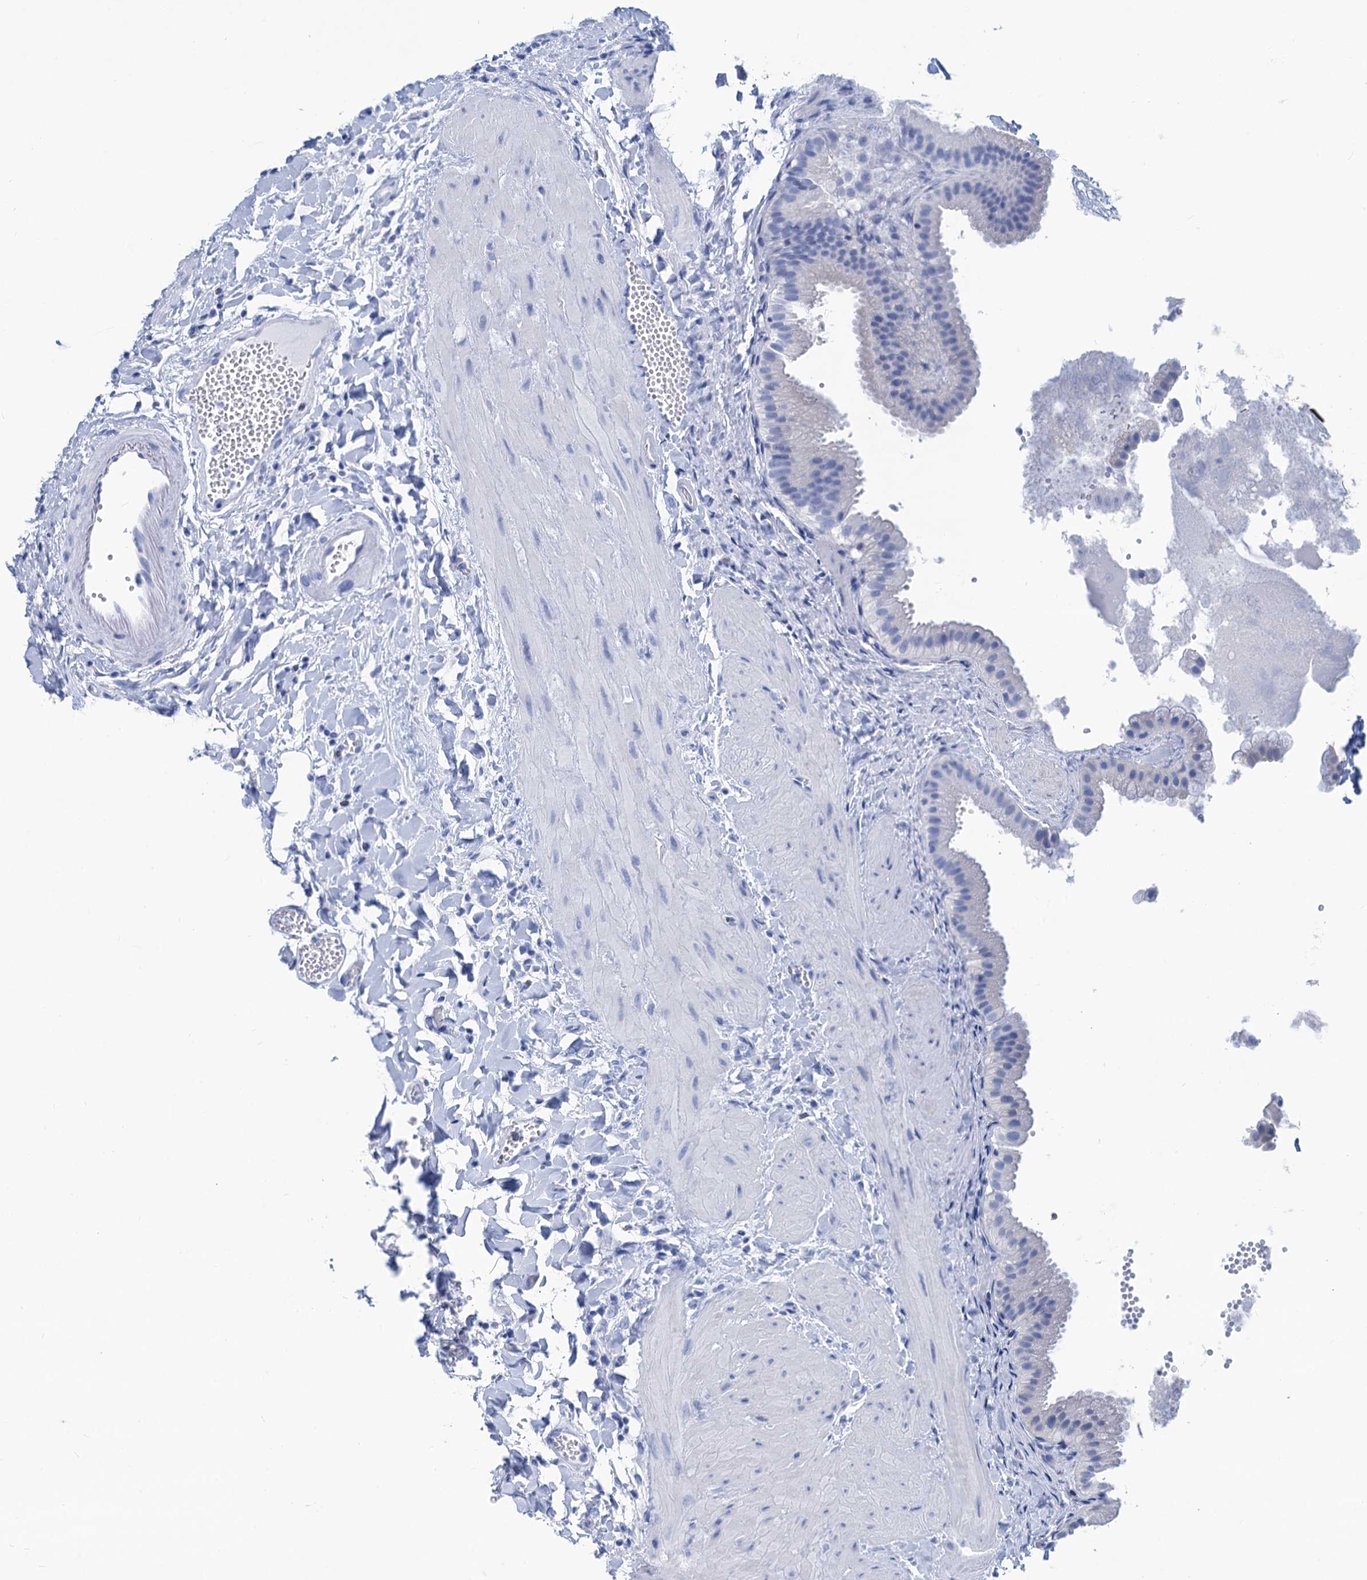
{"staining": {"intensity": "negative", "quantity": "none", "location": "none"}, "tissue": "gallbladder", "cell_type": "Glandular cells", "image_type": "normal", "snomed": [{"axis": "morphology", "description": "Normal tissue, NOS"}, {"axis": "topography", "description": "Gallbladder"}], "caption": "This is an IHC micrograph of benign gallbladder. There is no staining in glandular cells.", "gene": "CABYR", "patient": {"sex": "male", "age": 55}}